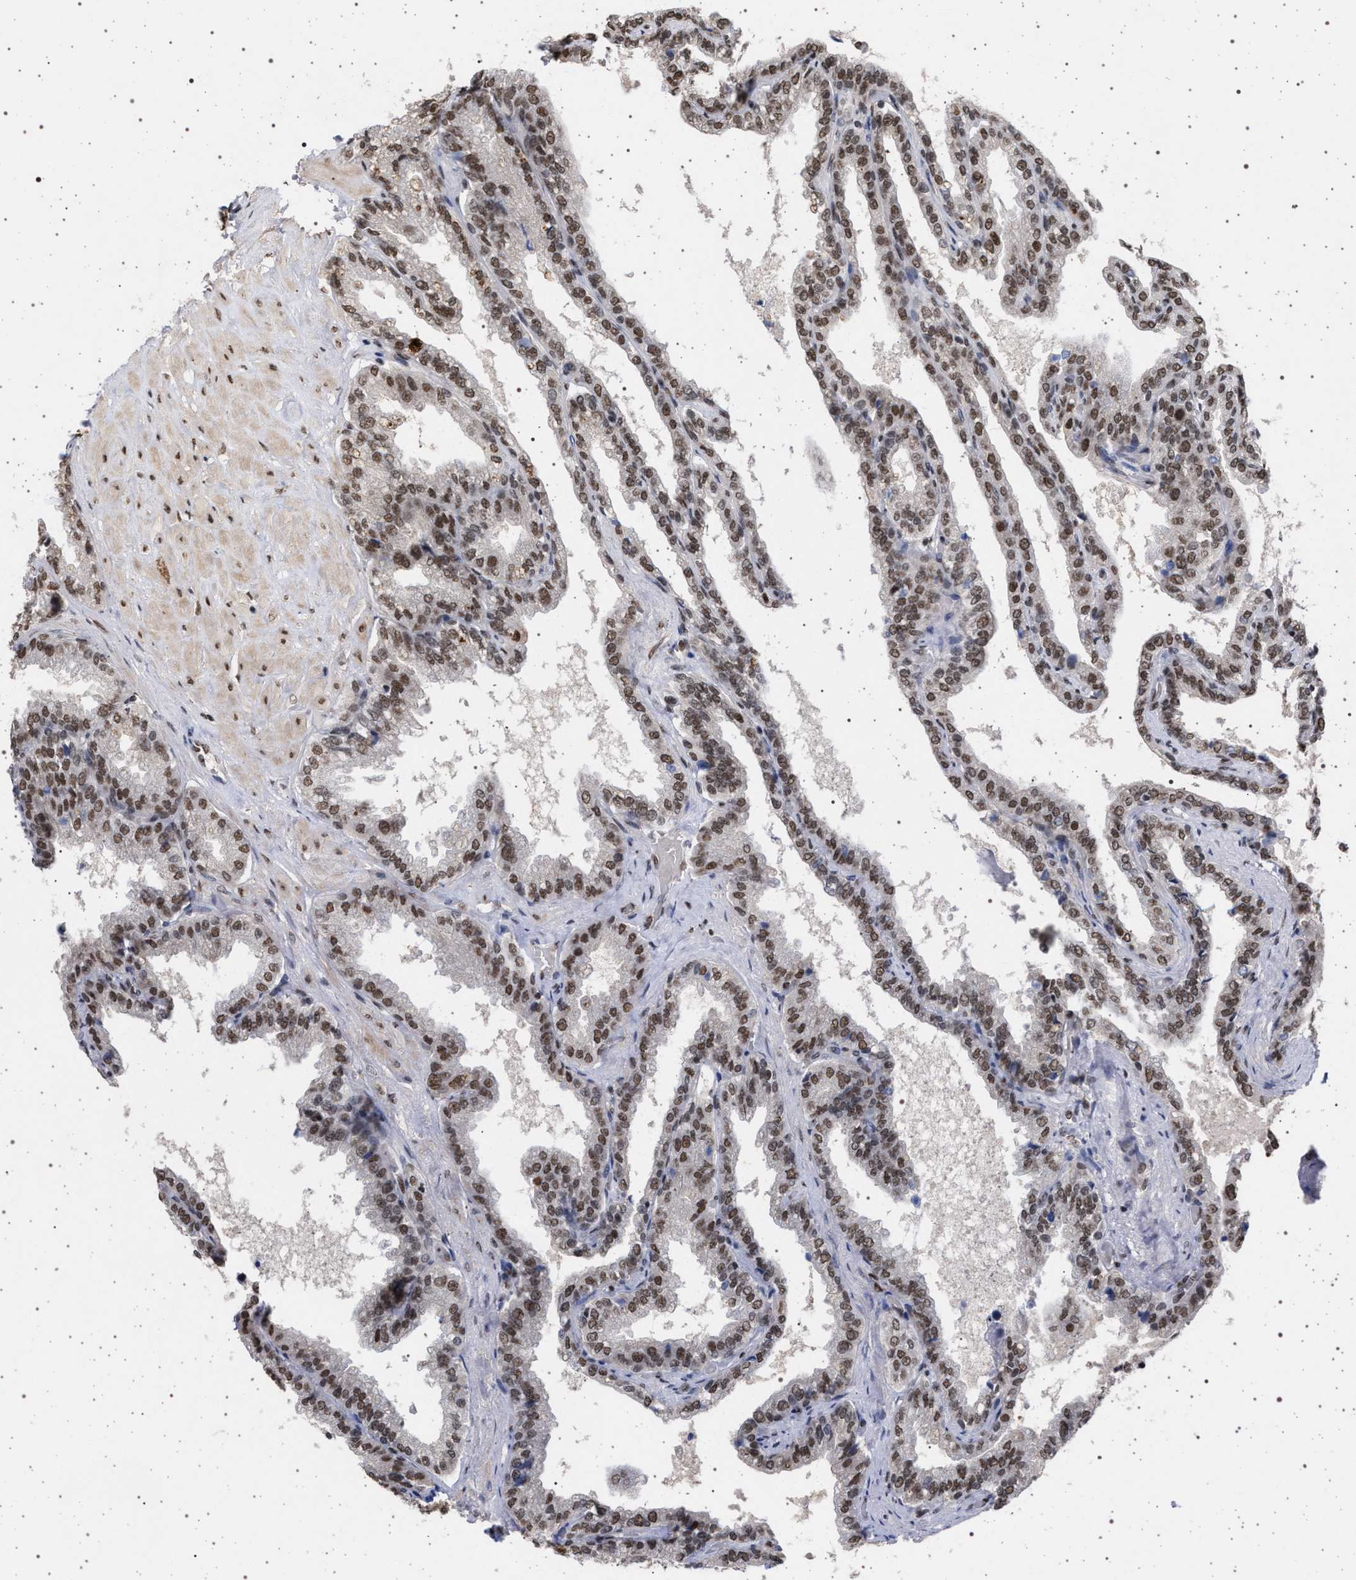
{"staining": {"intensity": "moderate", "quantity": ">75%", "location": "nuclear"}, "tissue": "seminal vesicle", "cell_type": "Glandular cells", "image_type": "normal", "snomed": [{"axis": "morphology", "description": "Normal tissue, NOS"}, {"axis": "topography", "description": "Seminal veicle"}], "caption": "Seminal vesicle stained with immunohistochemistry (IHC) exhibits moderate nuclear staining in about >75% of glandular cells. (IHC, brightfield microscopy, high magnification).", "gene": "PHF12", "patient": {"sex": "male", "age": 46}}